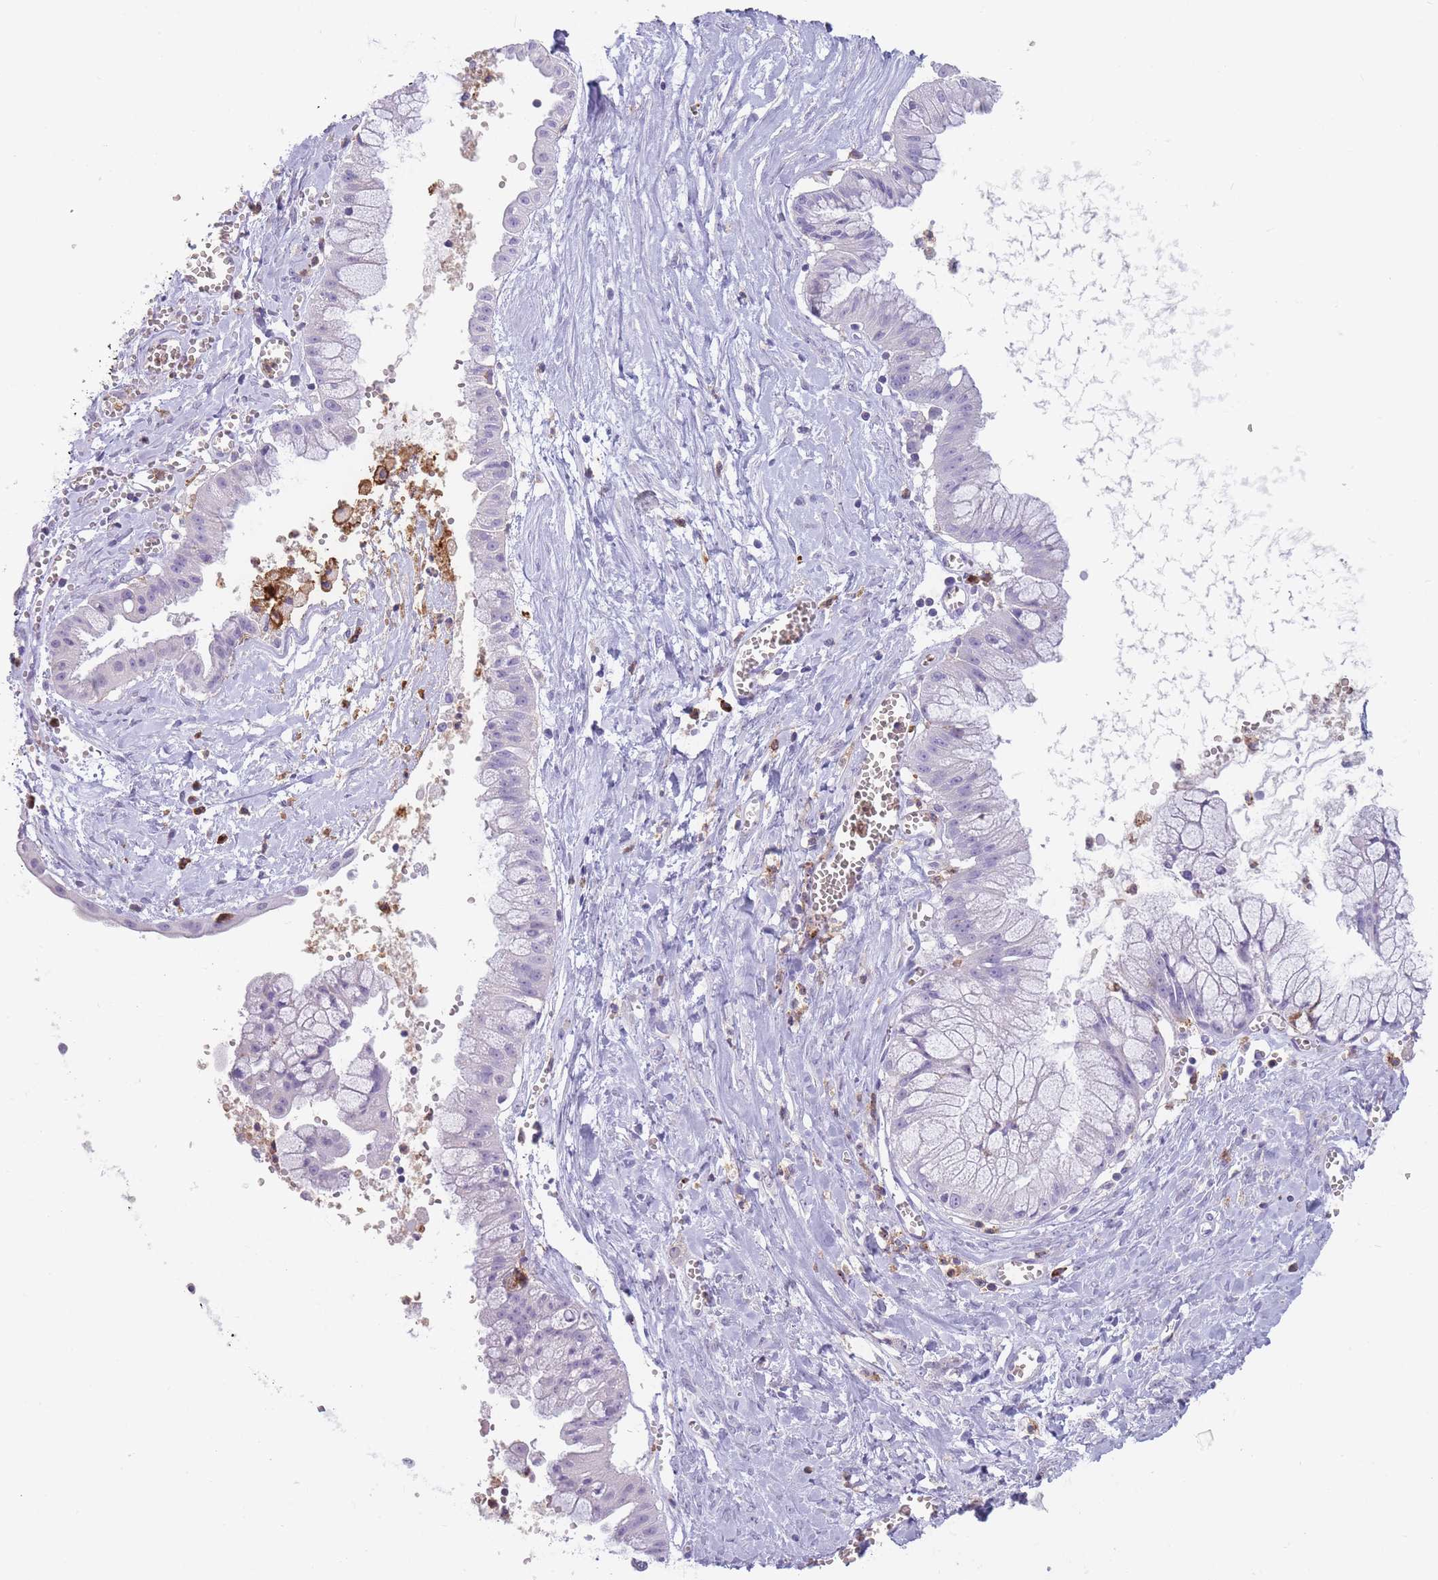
{"staining": {"intensity": "negative", "quantity": "none", "location": "none"}, "tissue": "ovarian cancer", "cell_type": "Tumor cells", "image_type": "cancer", "snomed": [{"axis": "morphology", "description": "Cystadenocarcinoma, mucinous, NOS"}, {"axis": "topography", "description": "Ovary"}], "caption": "Mucinous cystadenocarcinoma (ovarian) stained for a protein using IHC displays no expression tumor cells.", "gene": "CR1L", "patient": {"sex": "female", "age": 70}}